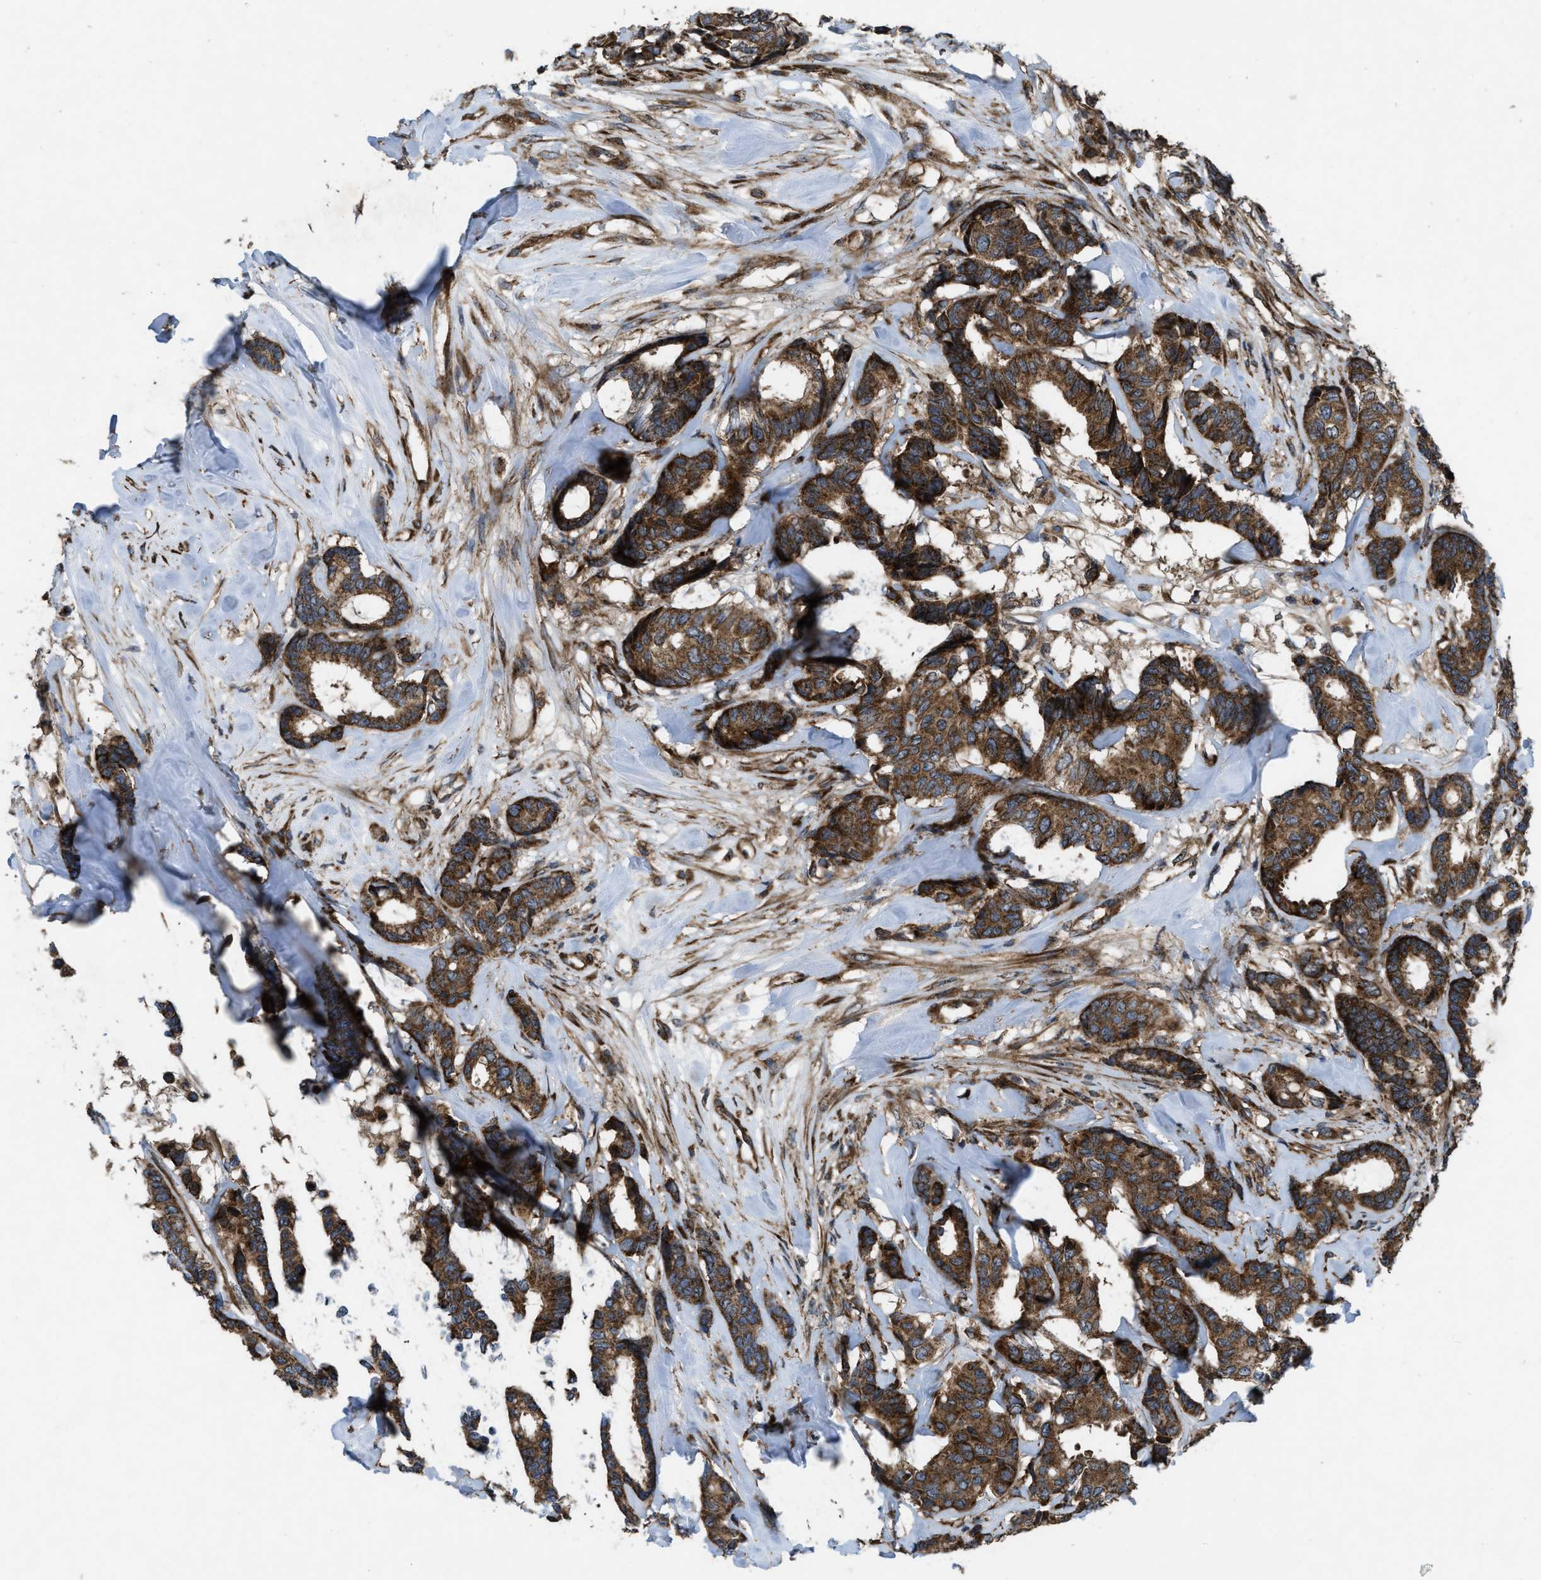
{"staining": {"intensity": "strong", "quantity": ">75%", "location": "cytoplasmic/membranous"}, "tissue": "breast cancer", "cell_type": "Tumor cells", "image_type": "cancer", "snomed": [{"axis": "morphology", "description": "Duct carcinoma"}, {"axis": "topography", "description": "Breast"}], "caption": "This is a photomicrograph of immunohistochemistry staining of breast cancer (infiltrating ductal carcinoma), which shows strong staining in the cytoplasmic/membranous of tumor cells.", "gene": "PER3", "patient": {"sex": "female", "age": 87}}